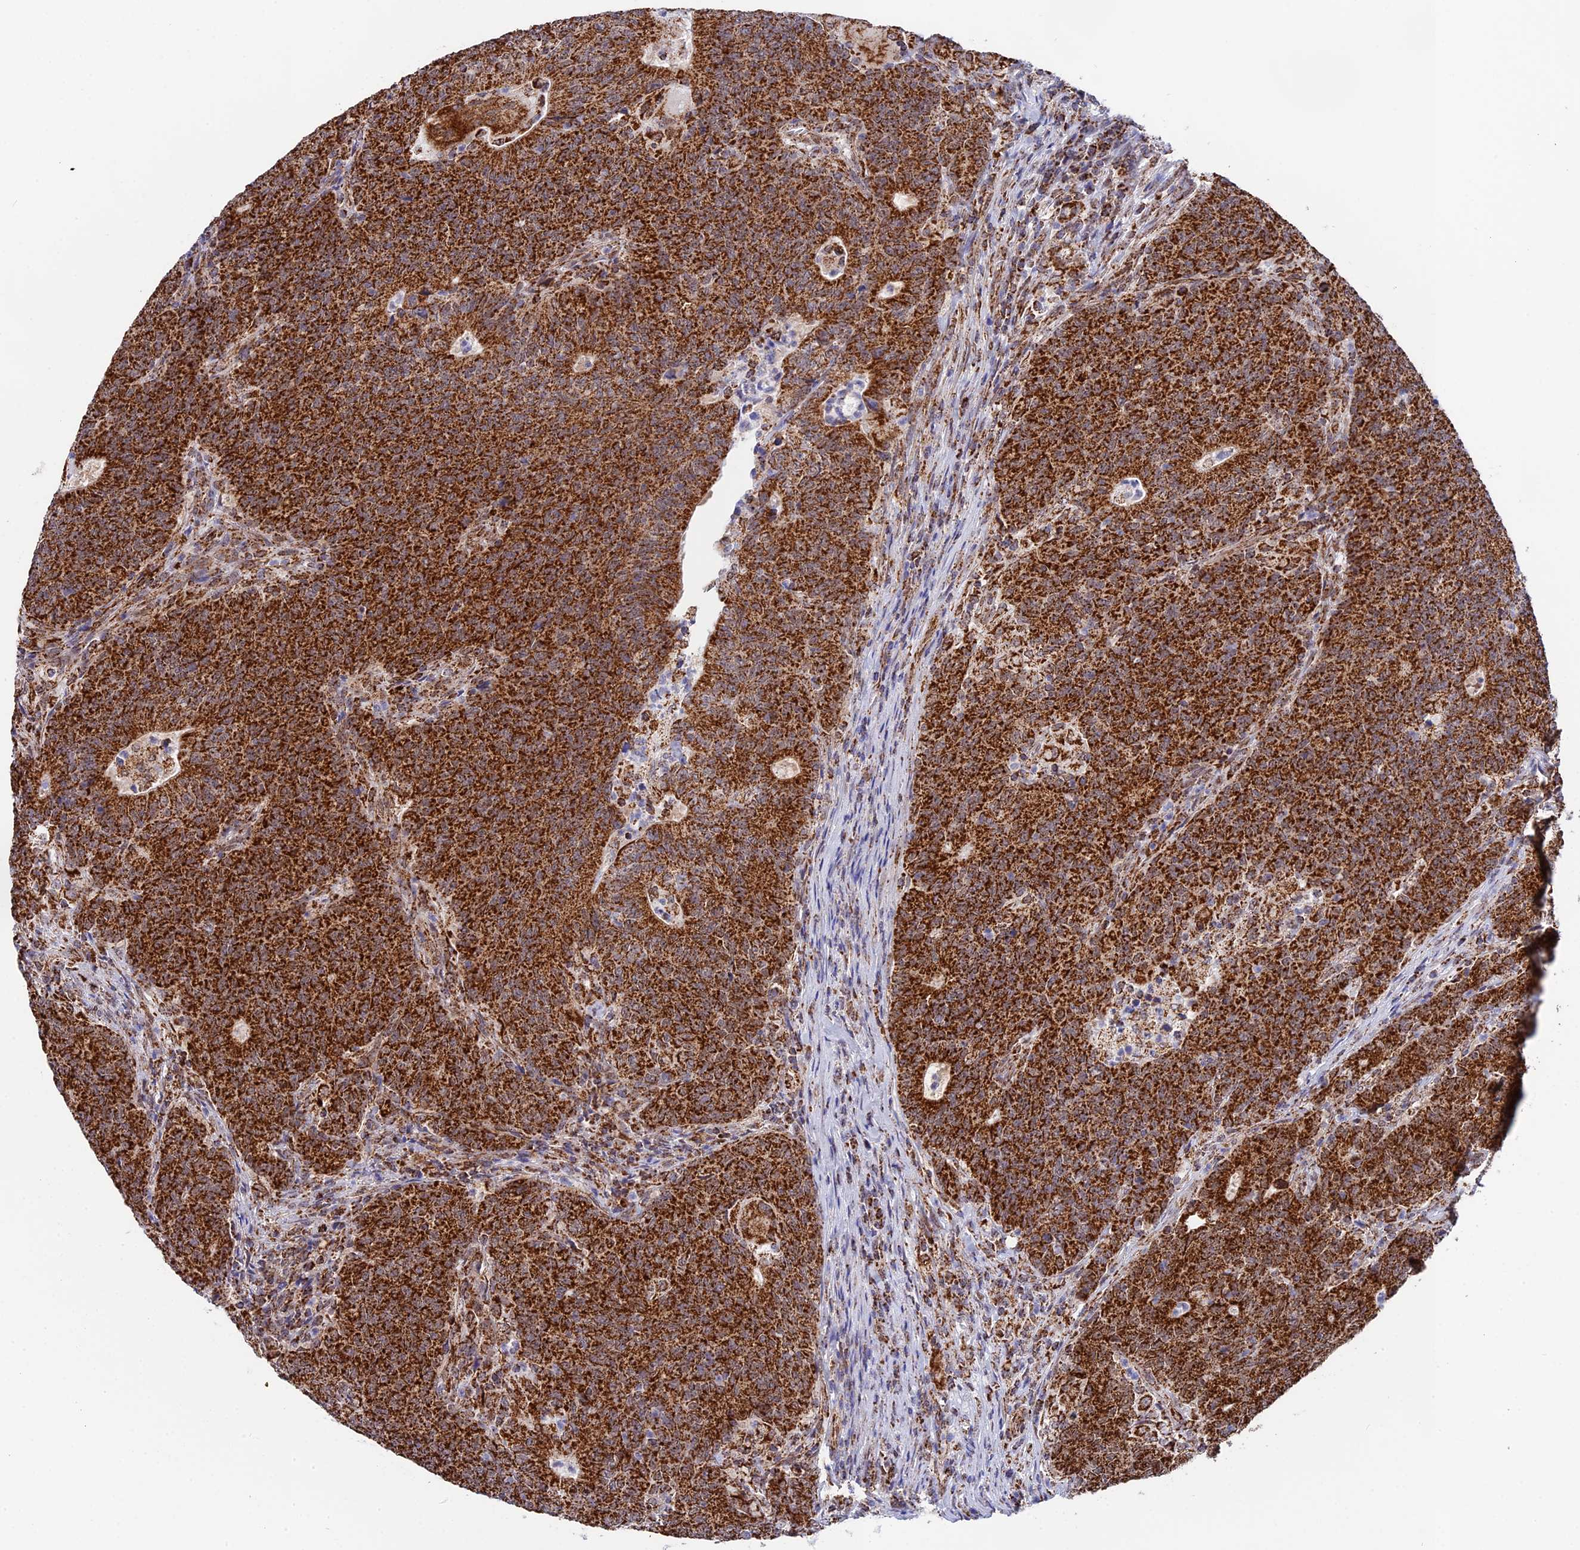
{"staining": {"intensity": "strong", "quantity": ">75%", "location": "cytoplasmic/membranous"}, "tissue": "colorectal cancer", "cell_type": "Tumor cells", "image_type": "cancer", "snomed": [{"axis": "morphology", "description": "Adenocarcinoma, NOS"}, {"axis": "topography", "description": "Colon"}], "caption": "DAB immunohistochemical staining of adenocarcinoma (colorectal) displays strong cytoplasmic/membranous protein positivity in about >75% of tumor cells.", "gene": "CDC16", "patient": {"sex": "female", "age": 75}}